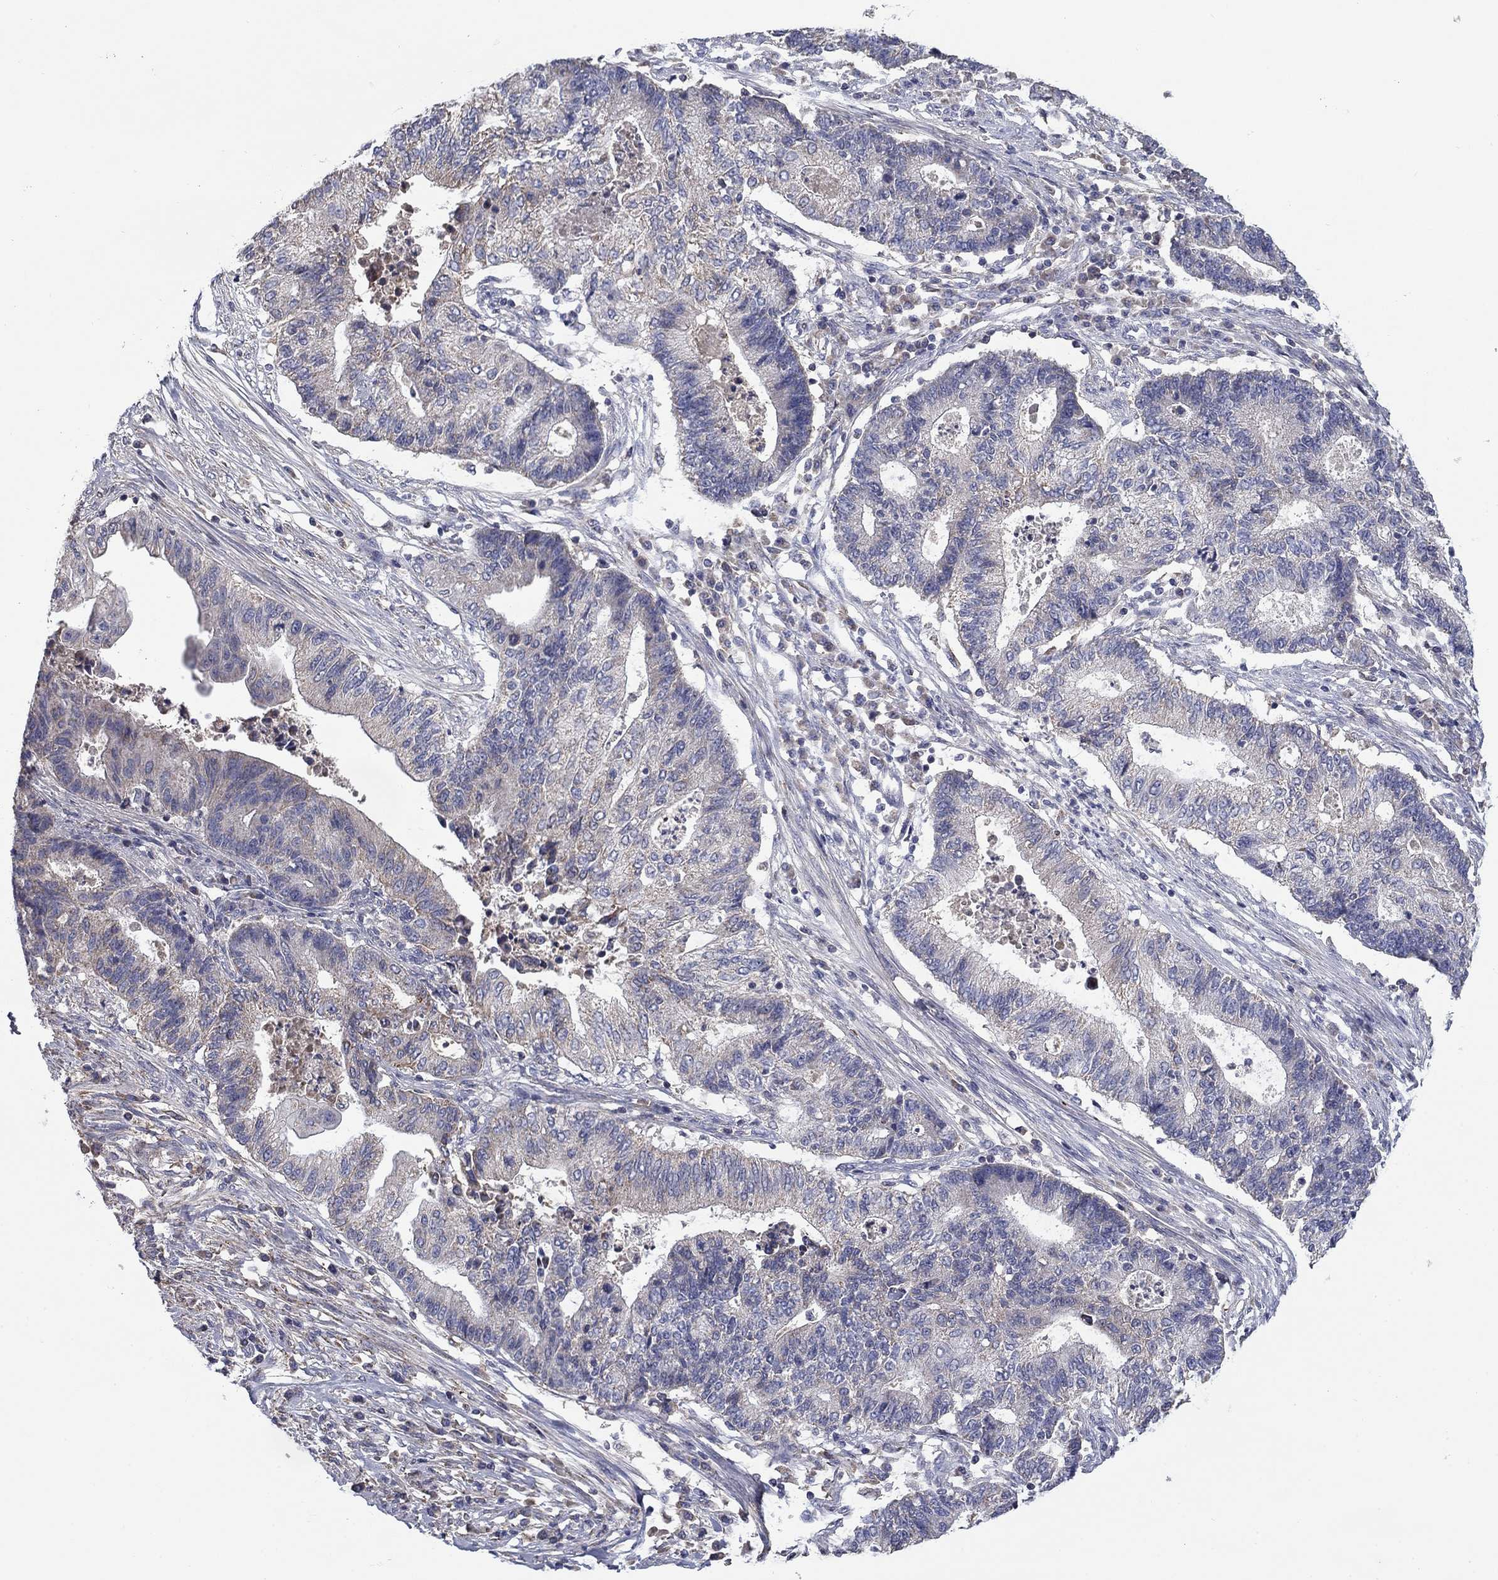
{"staining": {"intensity": "negative", "quantity": "none", "location": "none"}, "tissue": "endometrial cancer", "cell_type": "Tumor cells", "image_type": "cancer", "snomed": [{"axis": "morphology", "description": "Adenocarcinoma, NOS"}, {"axis": "topography", "description": "Uterus"}, {"axis": "topography", "description": "Endometrium"}], "caption": "Immunohistochemical staining of adenocarcinoma (endometrial) reveals no significant expression in tumor cells.", "gene": "FRK", "patient": {"sex": "female", "age": 54}}